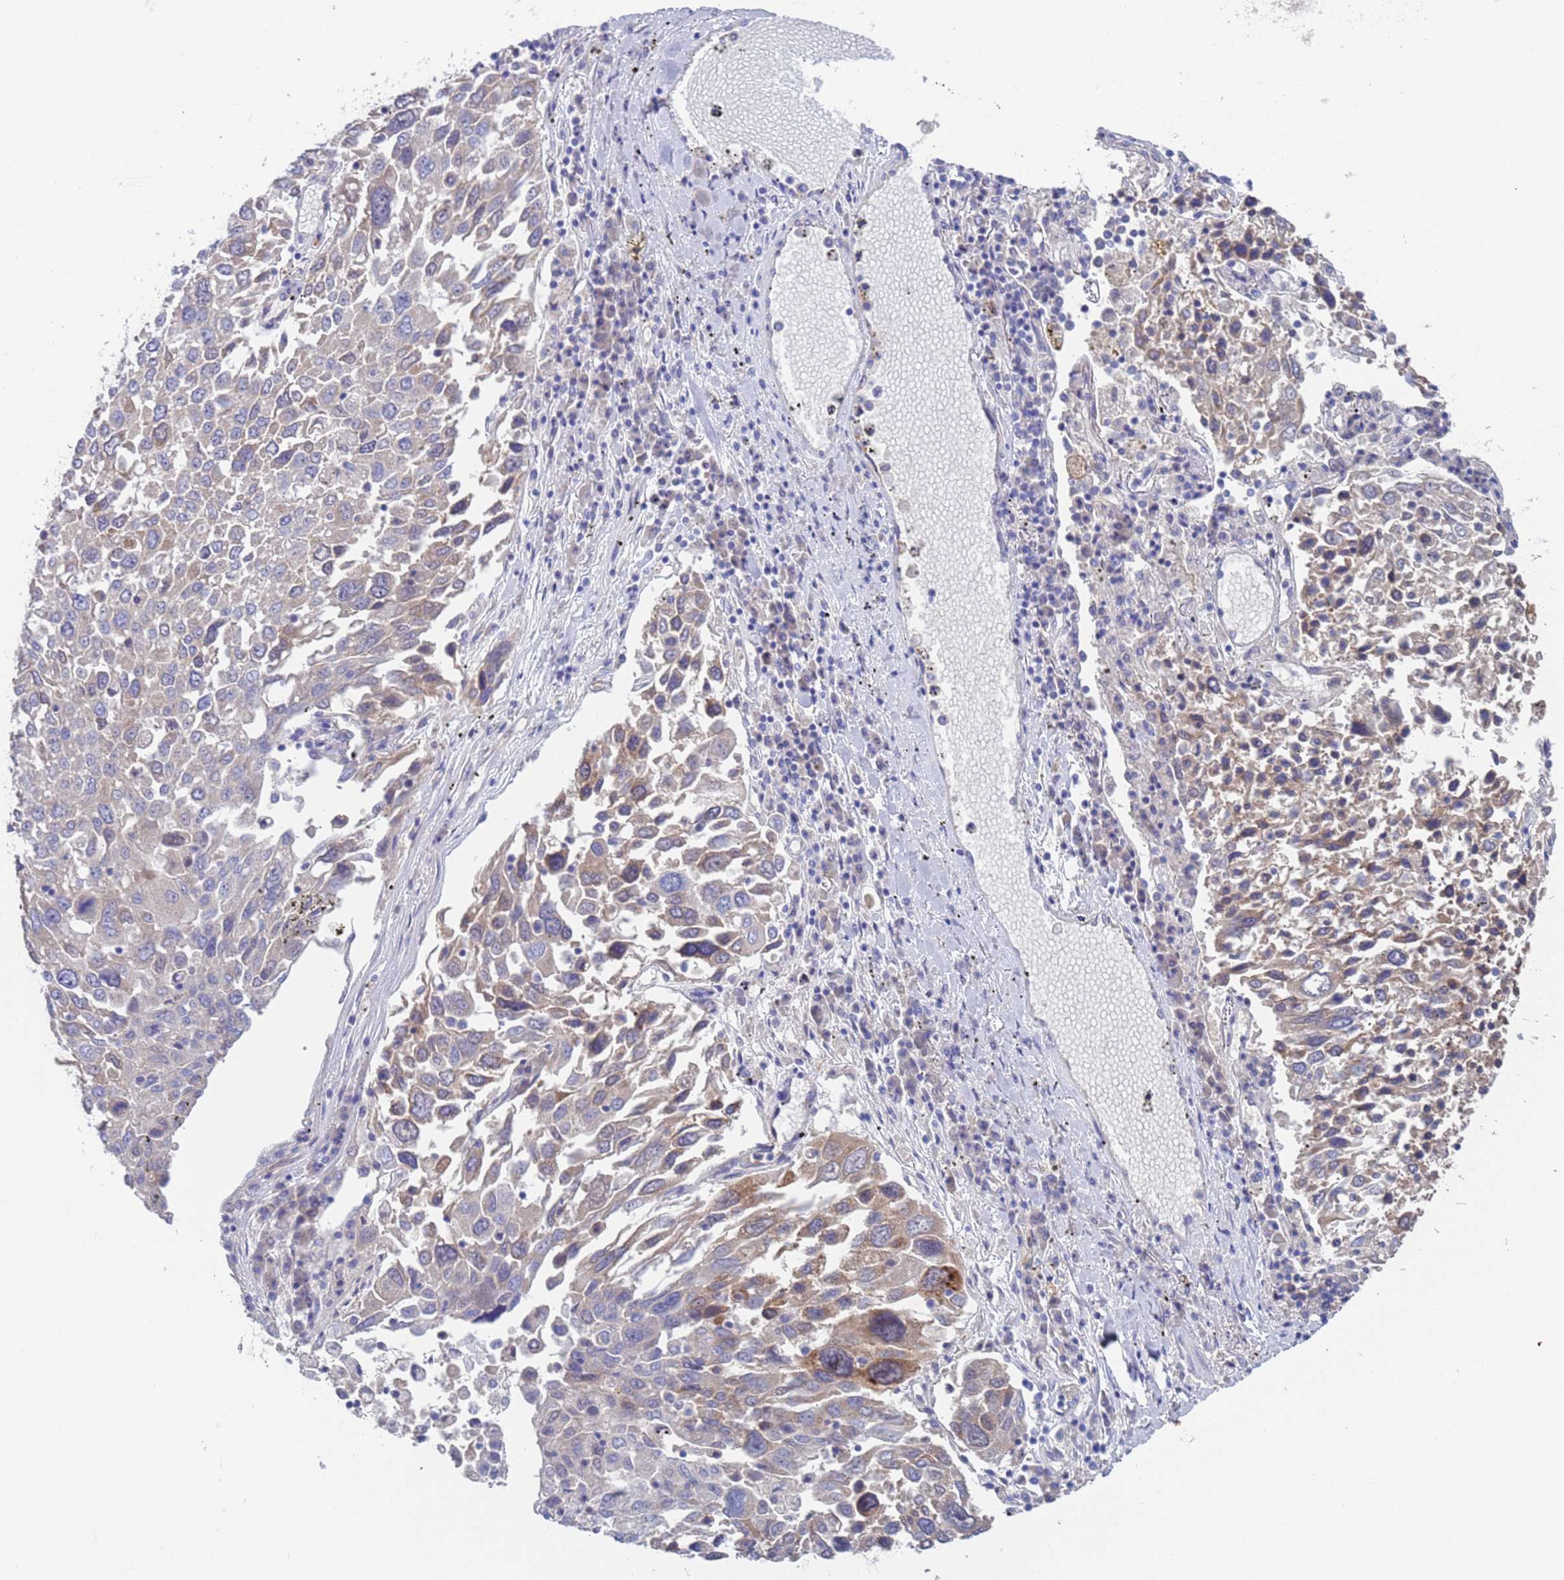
{"staining": {"intensity": "weak", "quantity": "25%-75%", "location": "cytoplasmic/membranous"}, "tissue": "lung cancer", "cell_type": "Tumor cells", "image_type": "cancer", "snomed": [{"axis": "morphology", "description": "Squamous cell carcinoma, NOS"}, {"axis": "topography", "description": "Lung"}], "caption": "High-power microscopy captured an immunohistochemistry (IHC) histopathology image of lung cancer (squamous cell carcinoma), revealing weak cytoplasmic/membranous positivity in approximately 25%-75% of tumor cells. (IHC, brightfield microscopy, high magnification).", "gene": "PET117", "patient": {"sex": "male", "age": 65}}